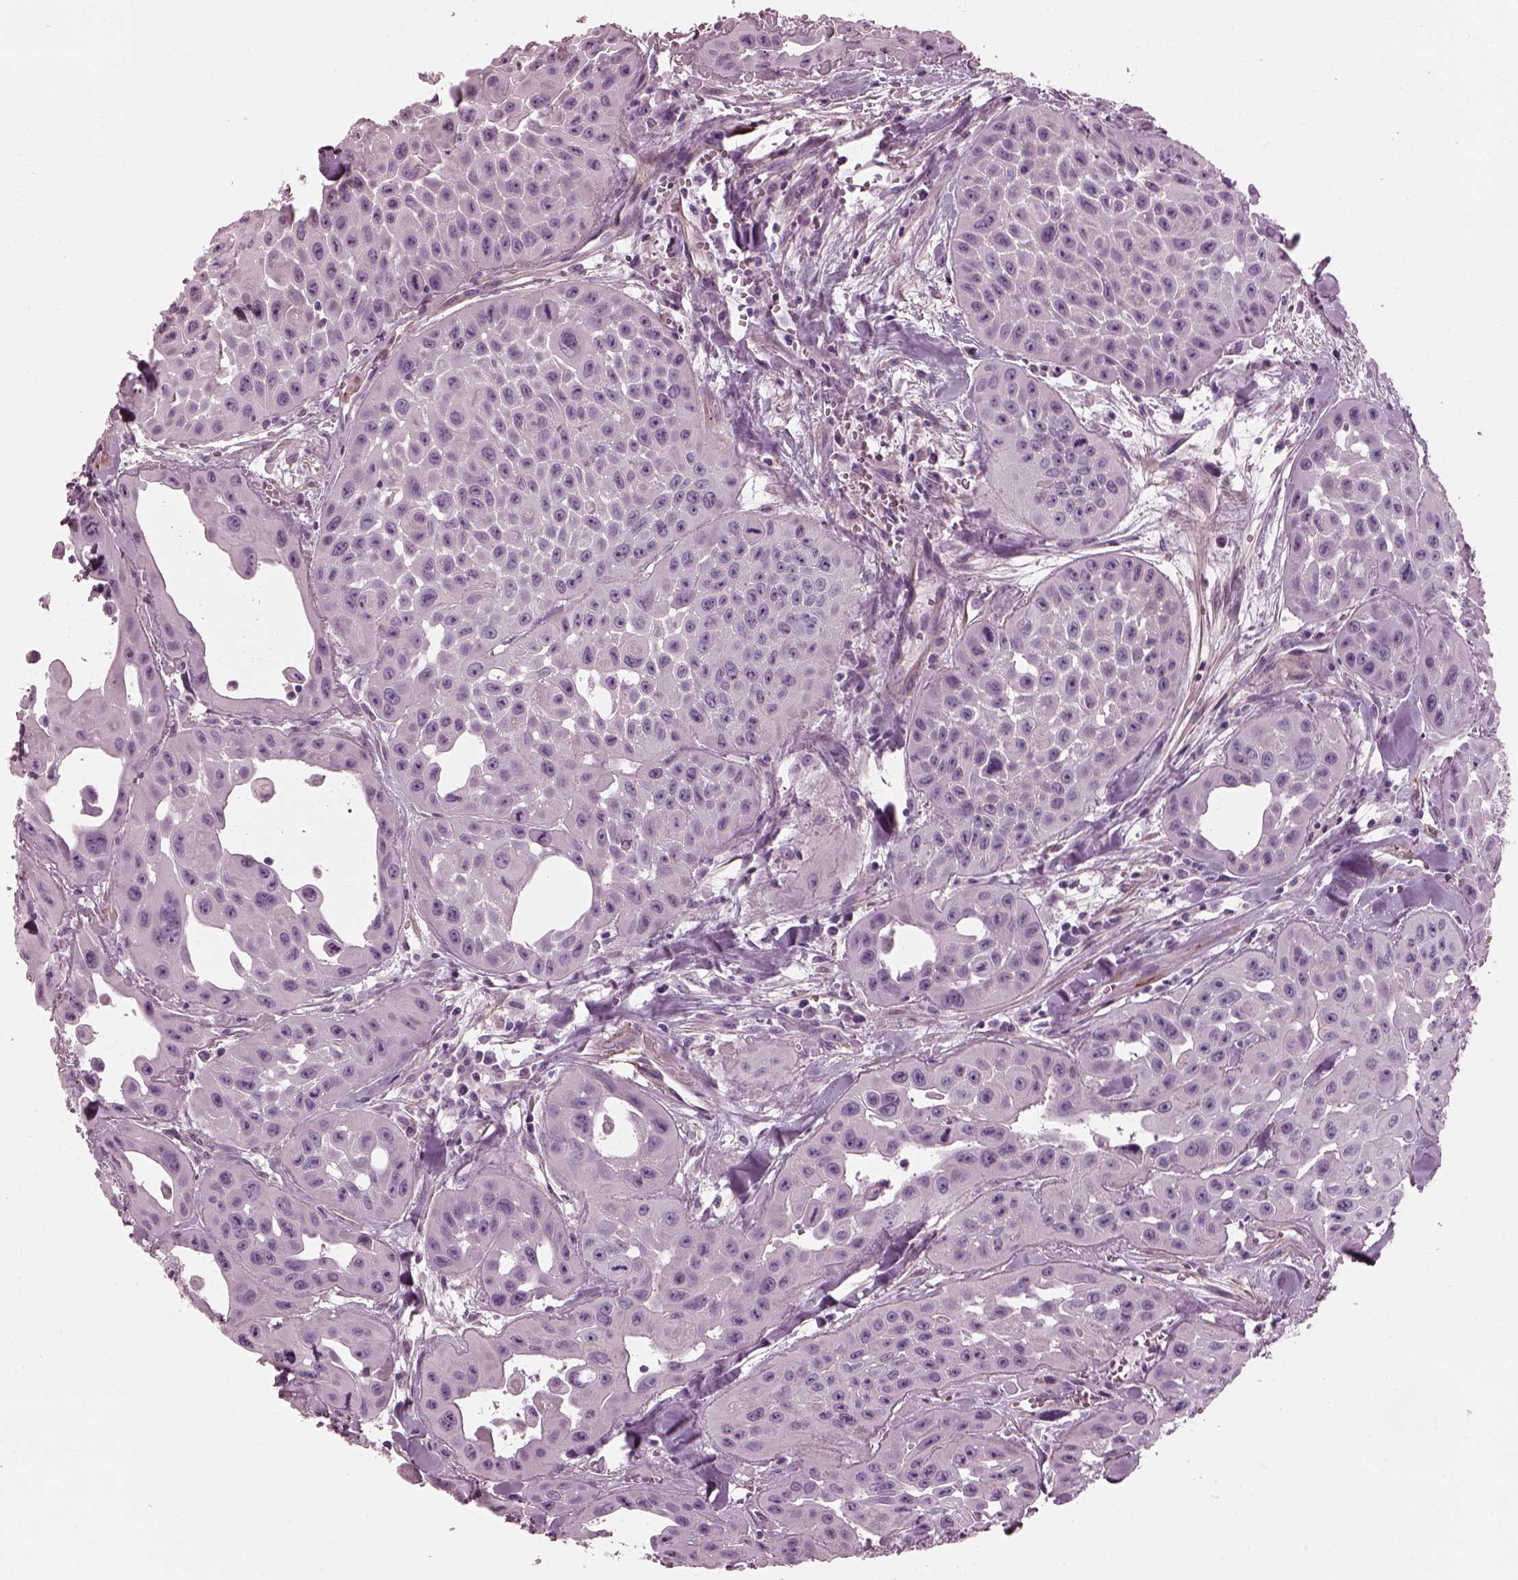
{"staining": {"intensity": "negative", "quantity": "none", "location": "none"}, "tissue": "head and neck cancer", "cell_type": "Tumor cells", "image_type": "cancer", "snomed": [{"axis": "morphology", "description": "Adenocarcinoma, NOS"}, {"axis": "topography", "description": "Head-Neck"}], "caption": "DAB immunohistochemical staining of human head and neck cancer (adenocarcinoma) shows no significant expression in tumor cells.", "gene": "BFSP1", "patient": {"sex": "male", "age": 73}}